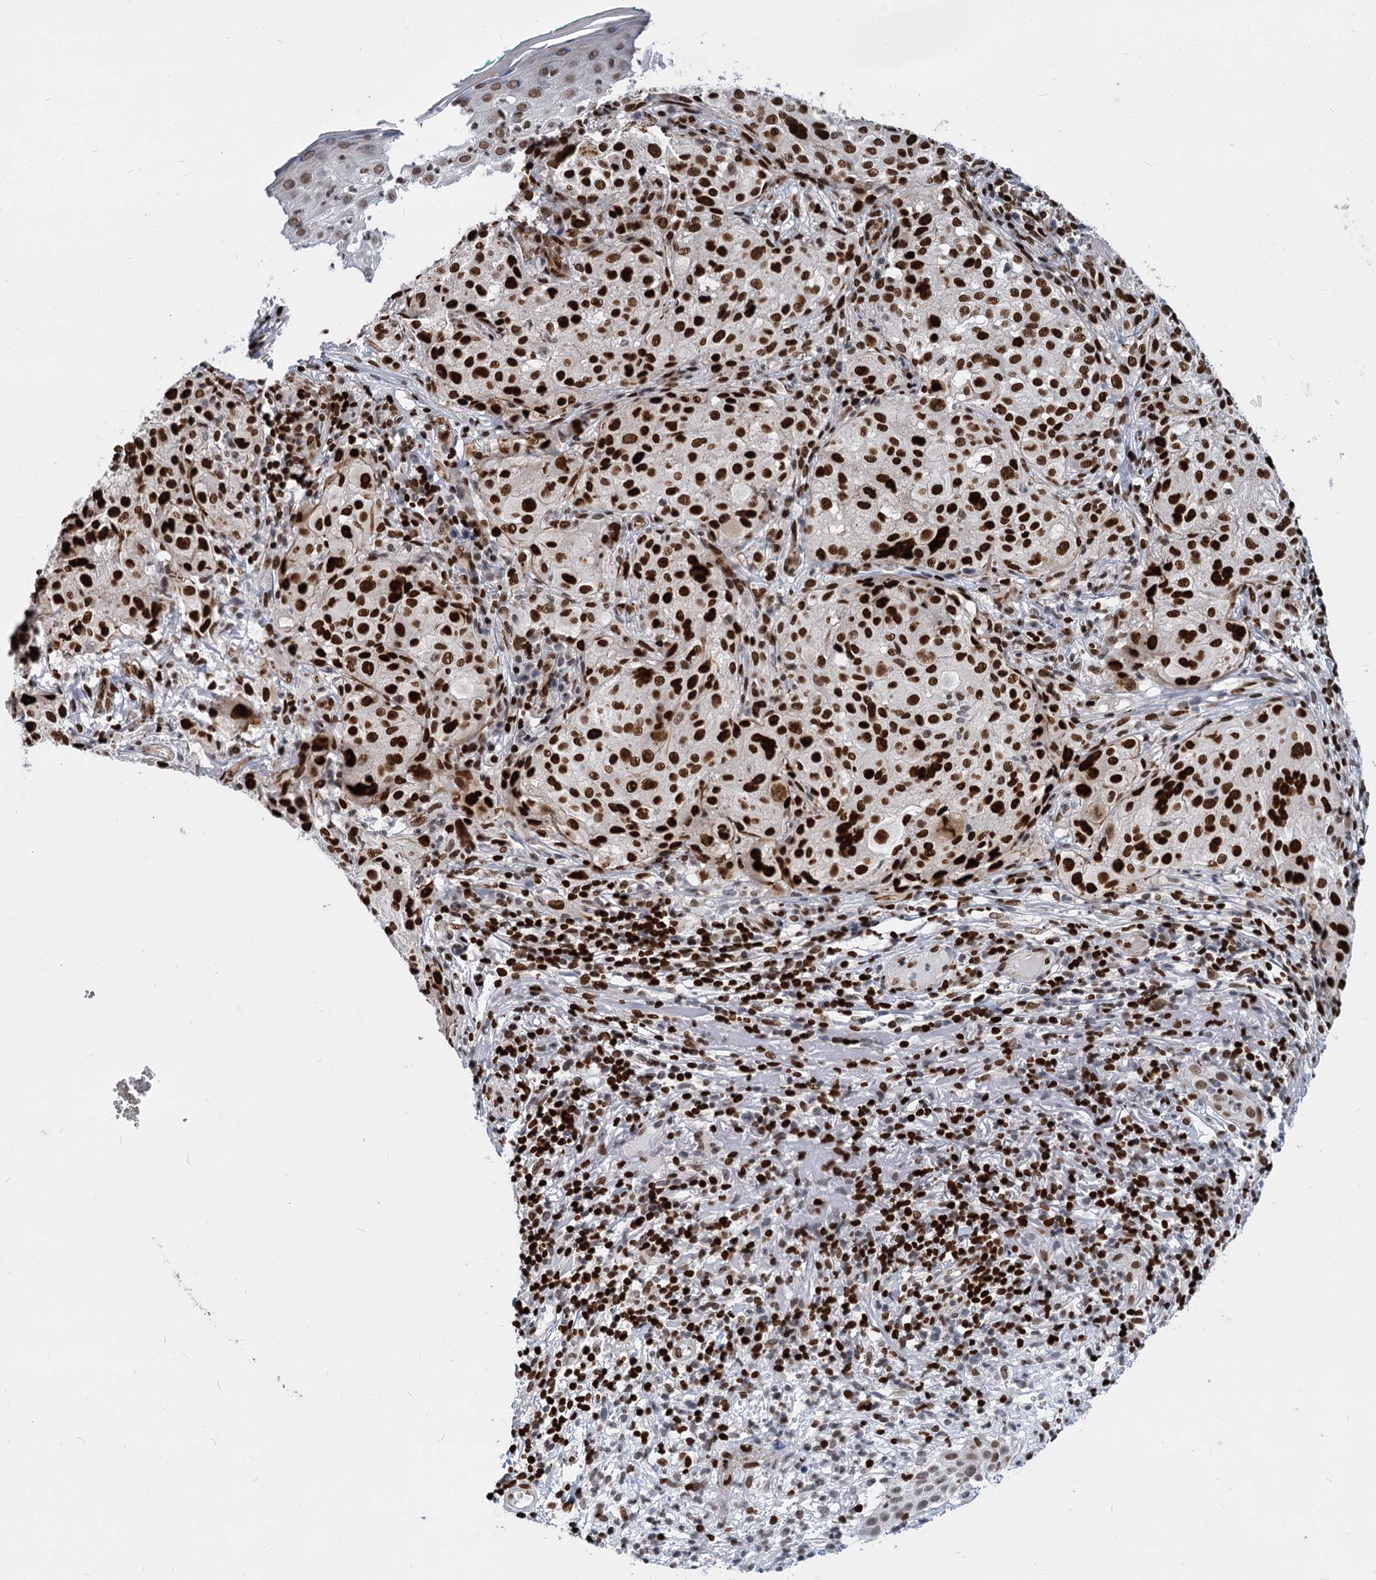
{"staining": {"intensity": "strong", "quantity": ">75%", "location": "nuclear"}, "tissue": "melanoma", "cell_type": "Tumor cells", "image_type": "cancer", "snomed": [{"axis": "morphology", "description": "Necrosis, NOS"}, {"axis": "morphology", "description": "Malignant melanoma, NOS"}, {"axis": "topography", "description": "Skin"}], "caption": "A high amount of strong nuclear expression is identified in approximately >75% of tumor cells in malignant melanoma tissue.", "gene": "MECP2", "patient": {"sex": "female", "age": 87}}